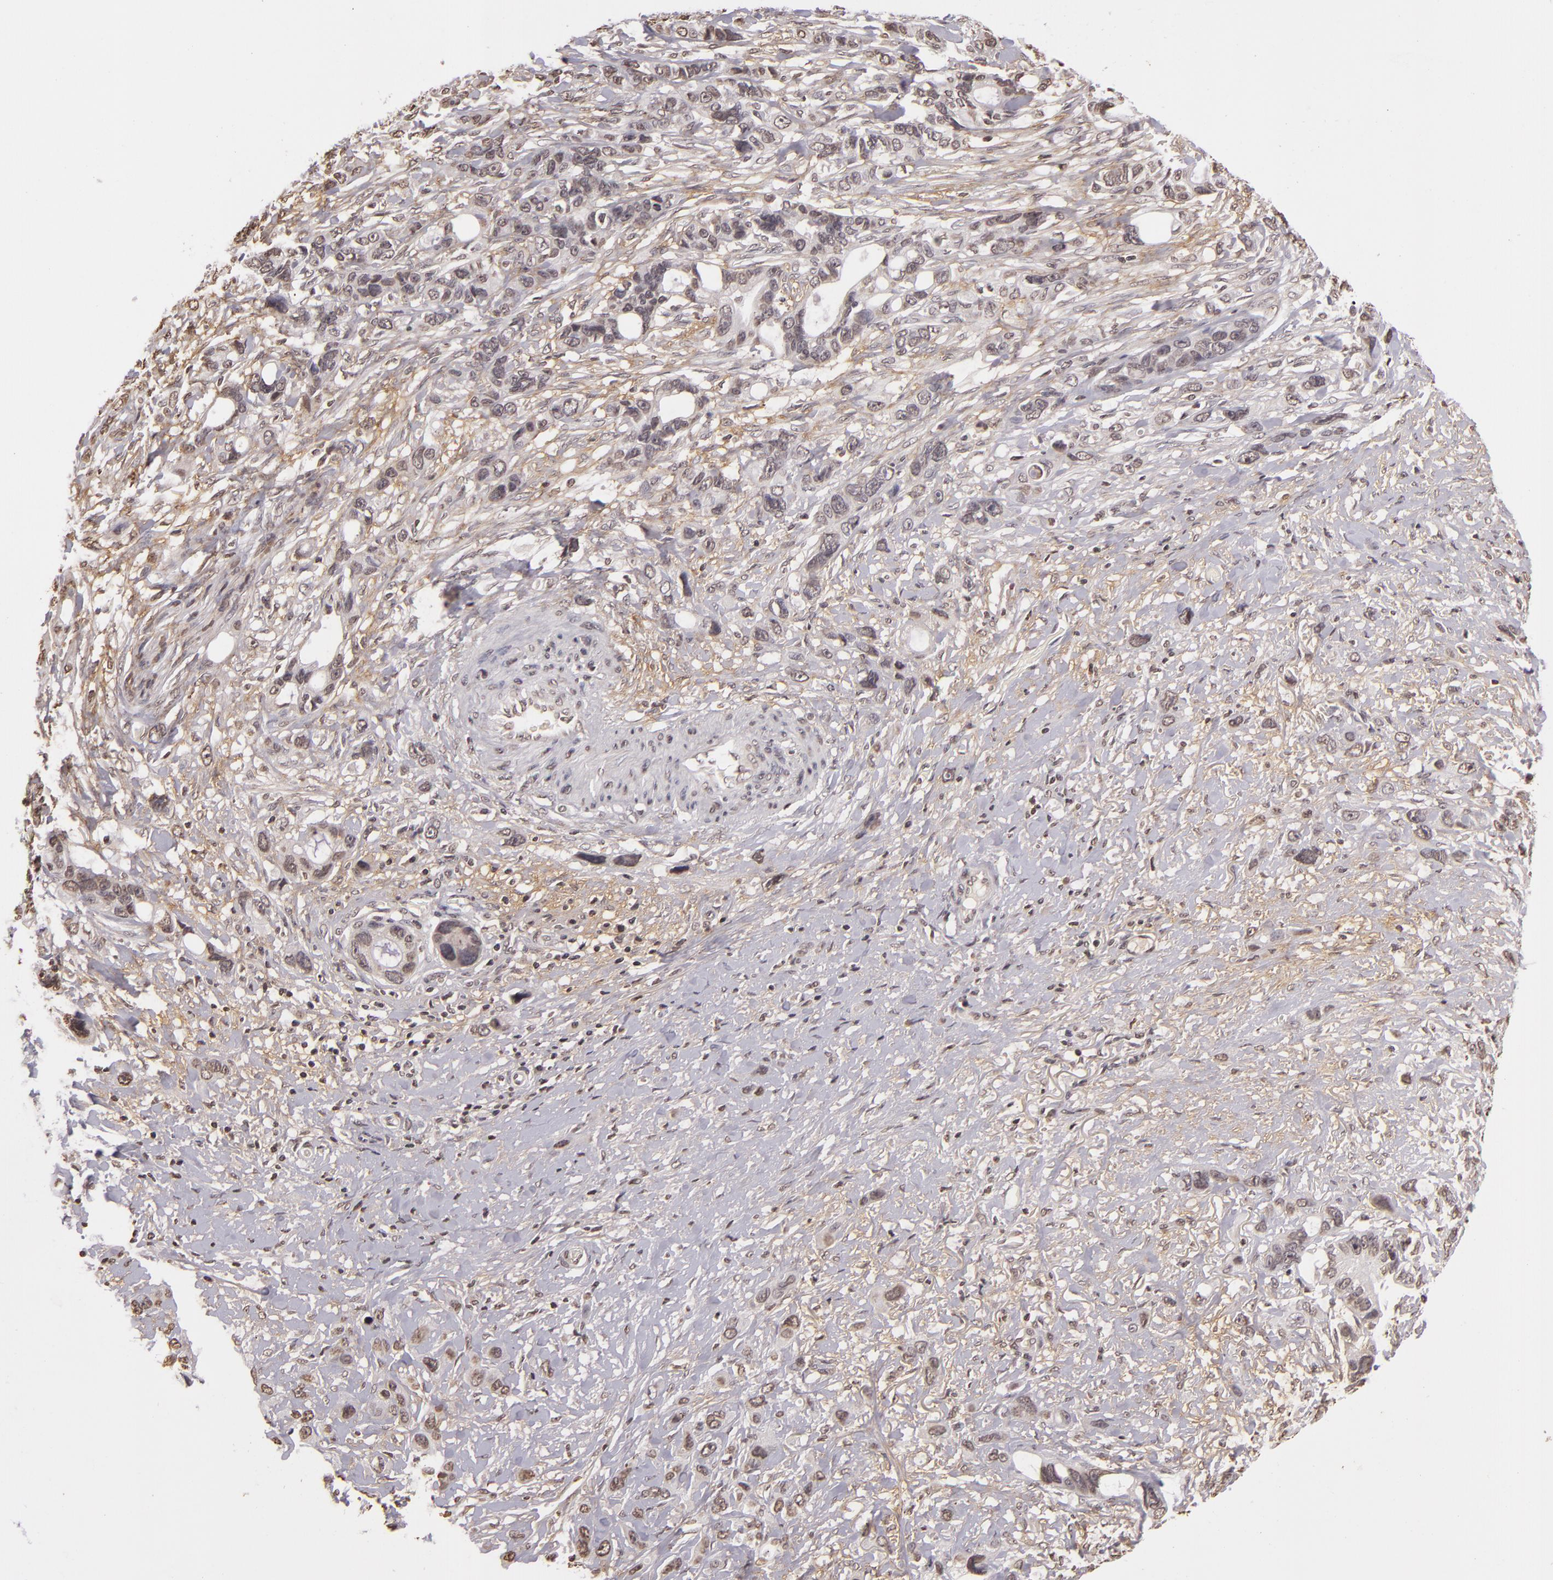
{"staining": {"intensity": "weak", "quantity": "<25%", "location": "nuclear"}, "tissue": "stomach cancer", "cell_type": "Tumor cells", "image_type": "cancer", "snomed": [{"axis": "morphology", "description": "Adenocarcinoma, NOS"}, {"axis": "topography", "description": "Stomach, upper"}], "caption": "Photomicrograph shows no significant protein positivity in tumor cells of stomach cancer (adenocarcinoma).", "gene": "THRB", "patient": {"sex": "male", "age": 47}}